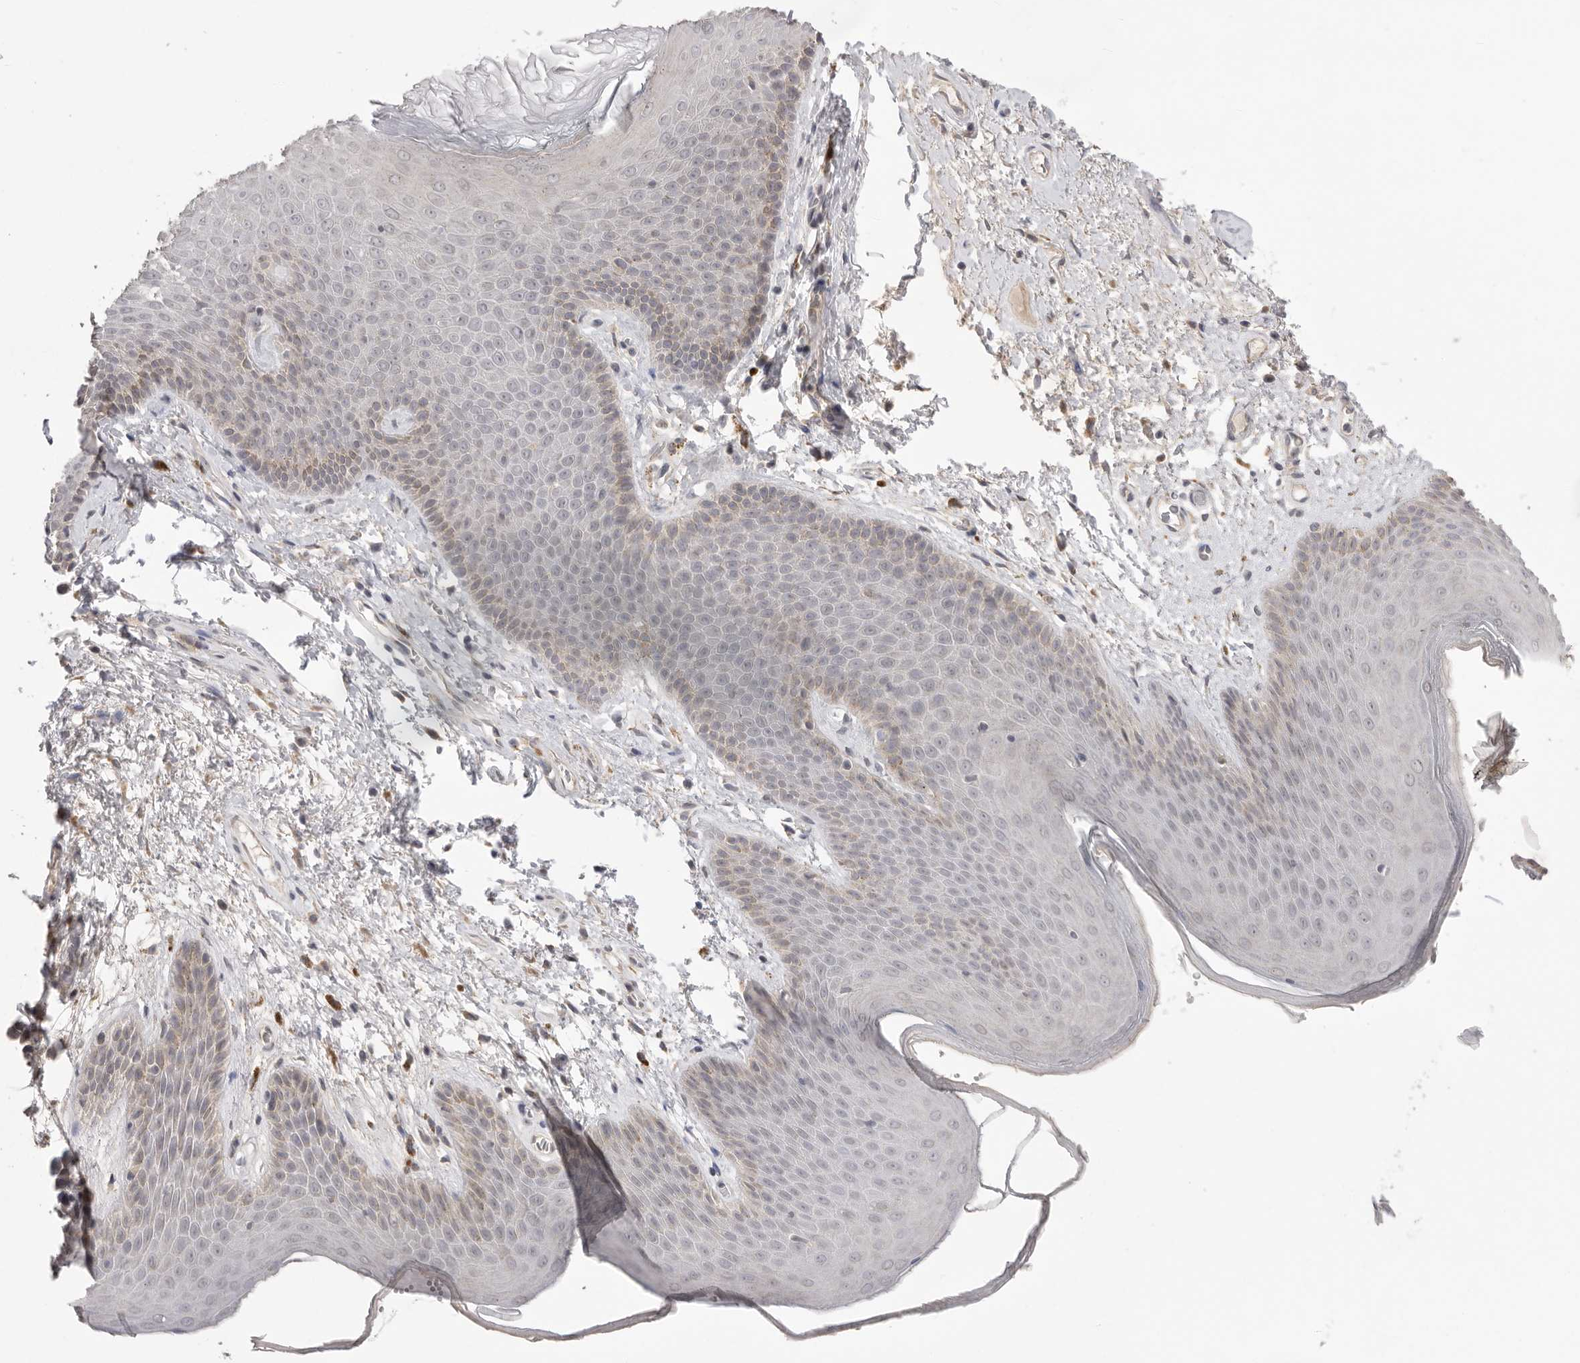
{"staining": {"intensity": "moderate", "quantity": "<25%", "location": "cytoplasmic/membranous"}, "tissue": "skin", "cell_type": "Epidermal cells", "image_type": "normal", "snomed": [{"axis": "morphology", "description": "Normal tissue, NOS"}, {"axis": "topography", "description": "Anal"}], "caption": "Protein expression analysis of unremarkable skin shows moderate cytoplasmic/membranous staining in approximately <25% of epidermal cells. Nuclei are stained in blue.", "gene": "TLR3", "patient": {"sex": "male", "age": 74}}